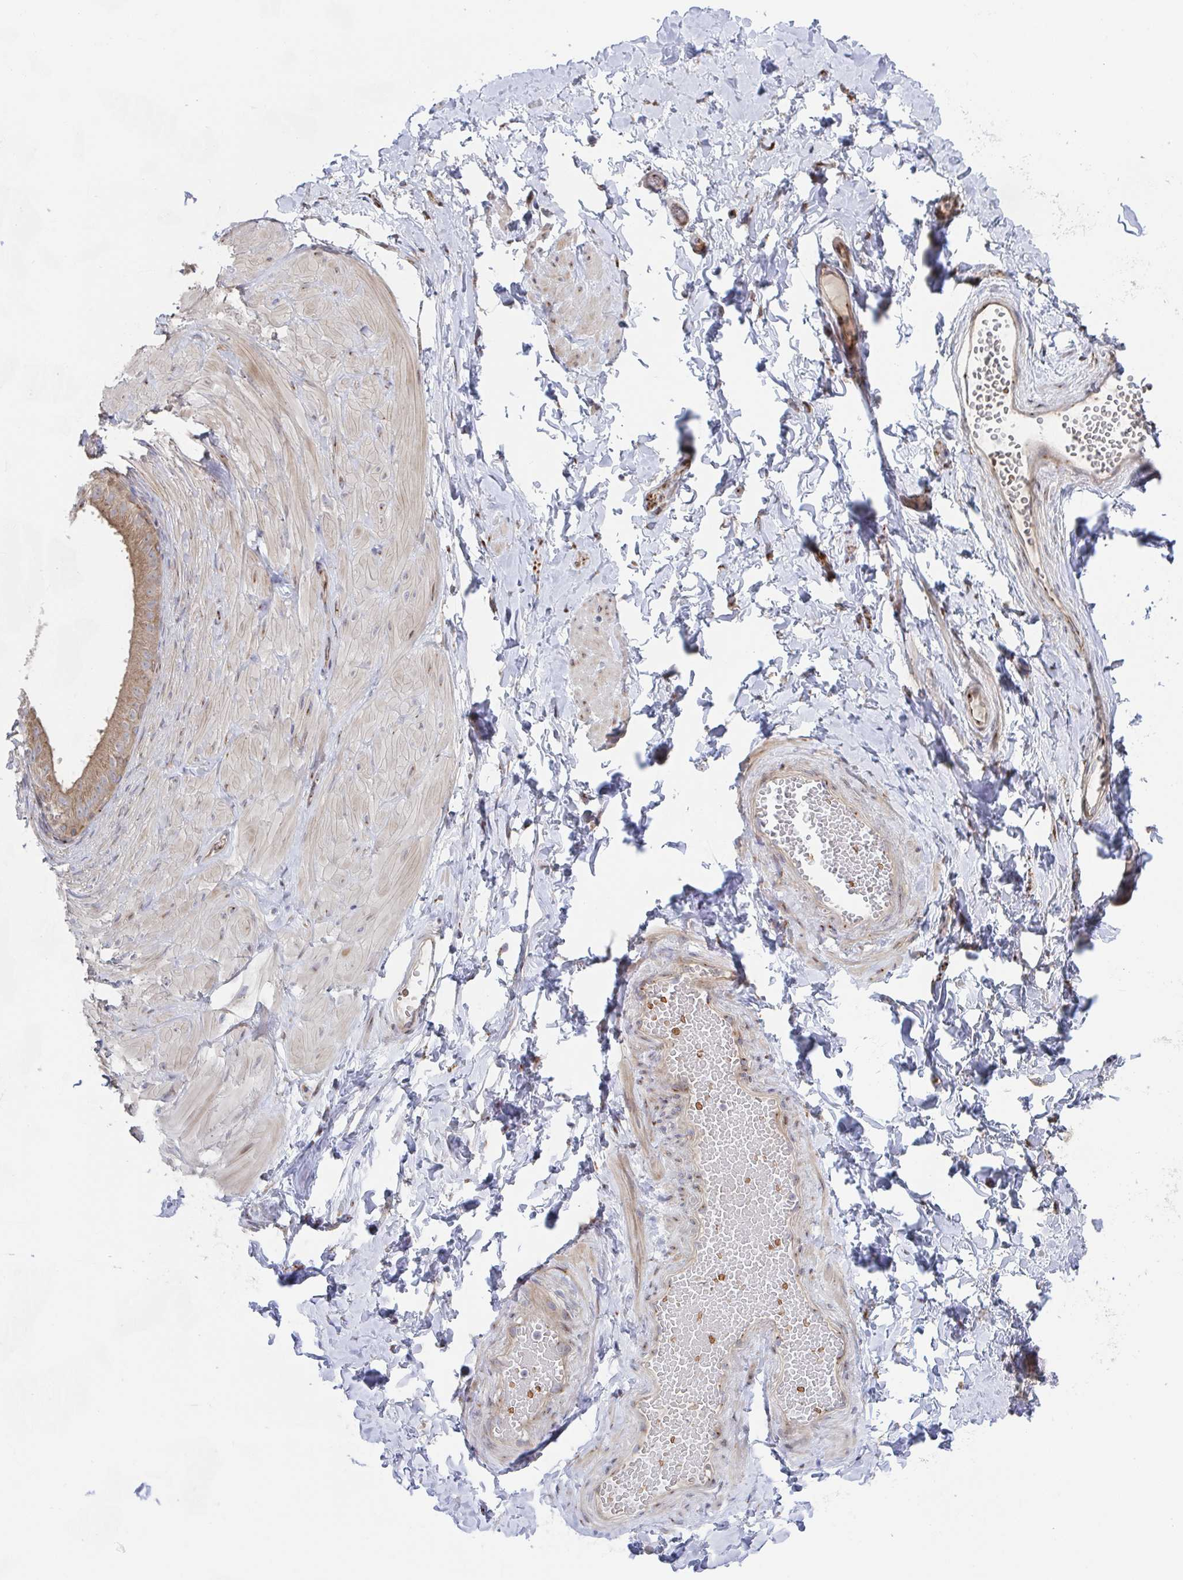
{"staining": {"intensity": "negative", "quantity": "none", "location": "none"}, "tissue": "adipose tissue", "cell_type": "Adipocytes", "image_type": "normal", "snomed": [{"axis": "morphology", "description": "Normal tissue, NOS"}, {"axis": "topography", "description": "Epididymis, spermatic cord, NOS"}, {"axis": "topography", "description": "Epididymis"}, {"axis": "topography", "description": "Peripheral nerve tissue"}], "caption": "The micrograph exhibits no significant staining in adipocytes of adipose tissue.", "gene": "FJX1", "patient": {"sex": "male", "age": 29}}